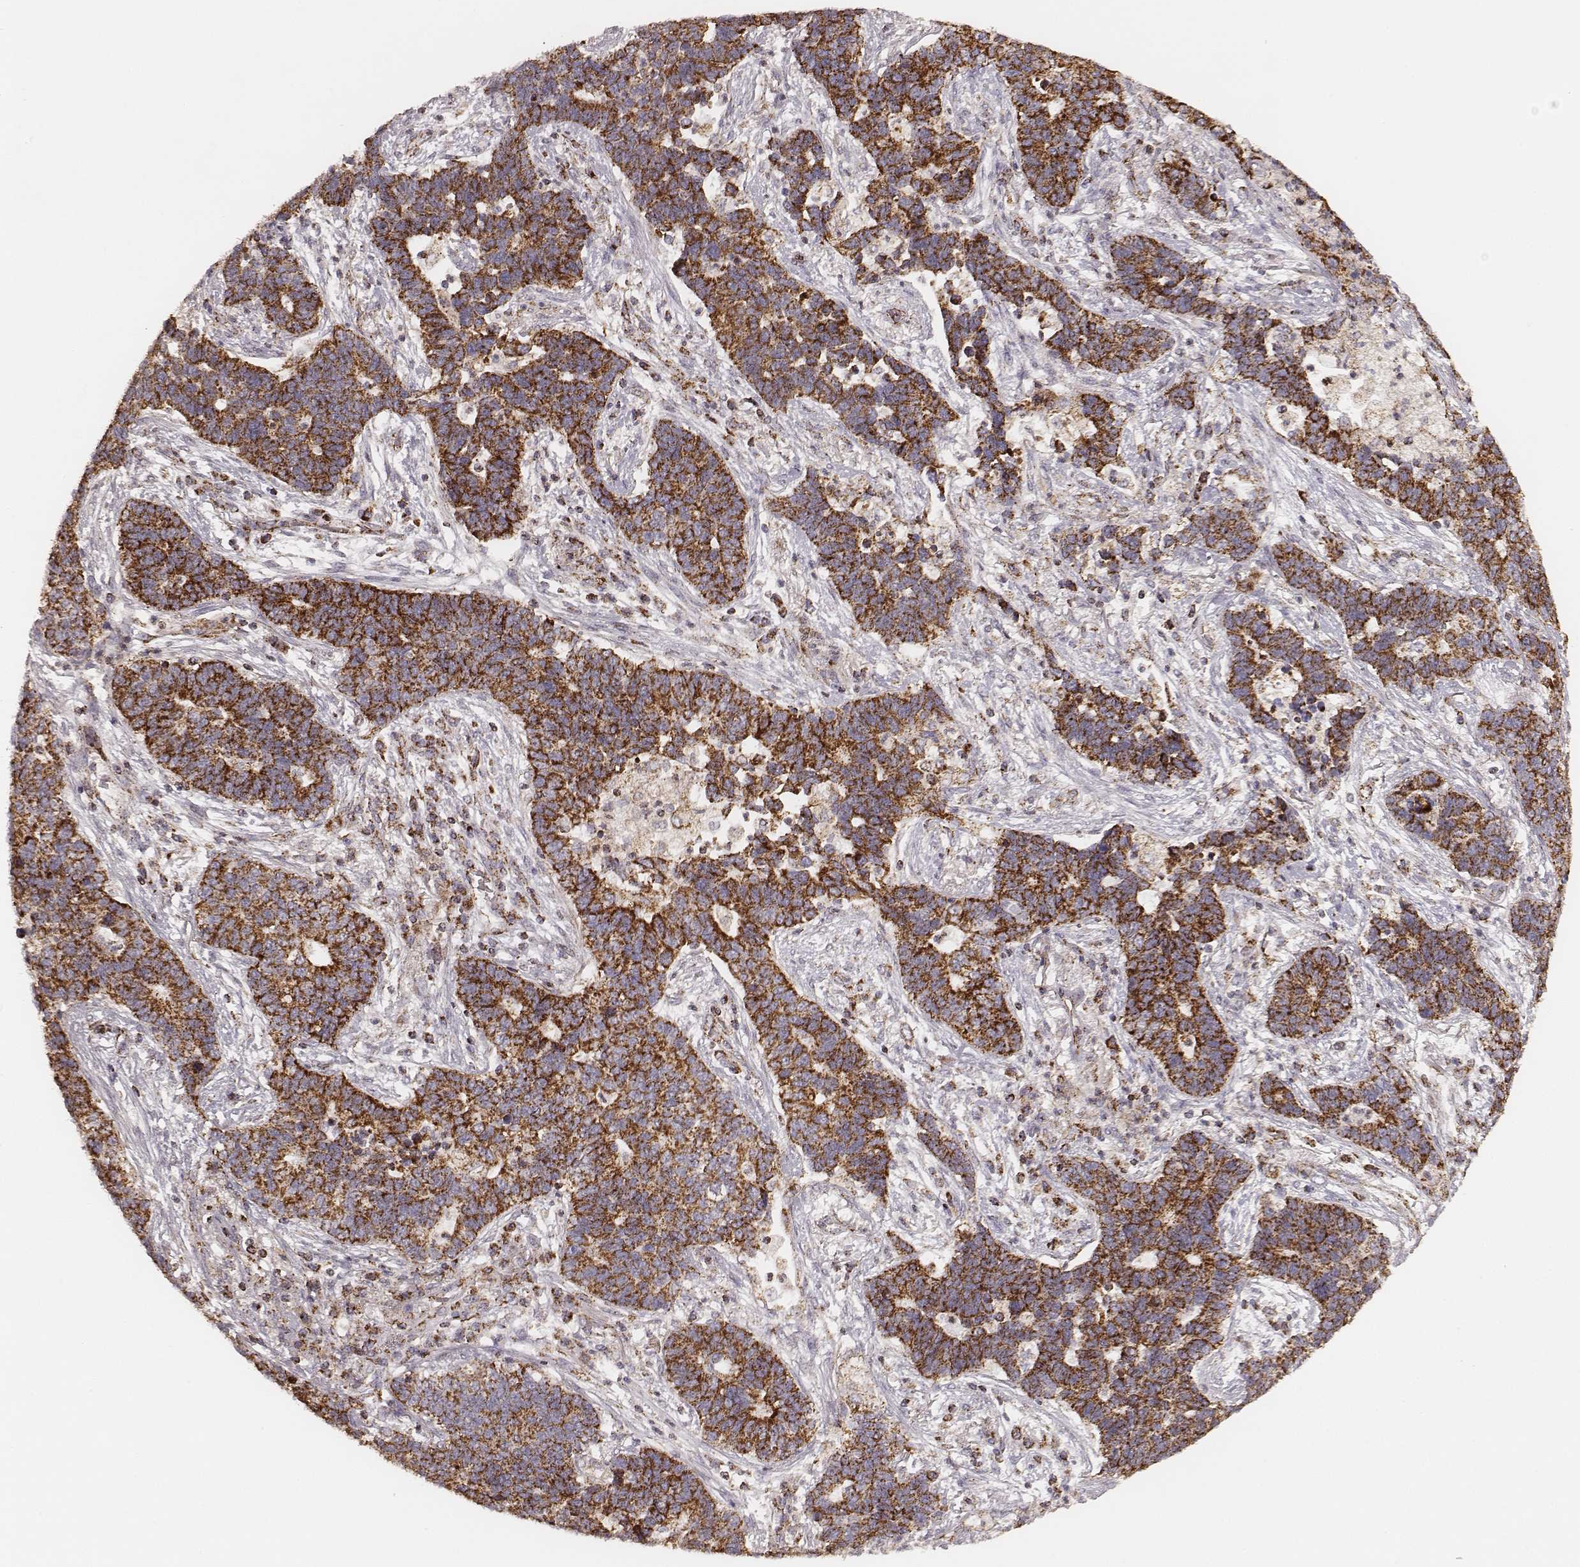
{"staining": {"intensity": "strong", "quantity": ">75%", "location": "cytoplasmic/membranous"}, "tissue": "lung cancer", "cell_type": "Tumor cells", "image_type": "cancer", "snomed": [{"axis": "morphology", "description": "Adenocarcinoma, NOS"}, {"axis": "topography", "description": "Lung"}], "caption": "This is a histology image of immunohistochemistry (IHC) staining of lung adenocarcinoma, which shows strong expression in the cytoplasmic/membranous of tumor cells.", "gene": "CS", "patient": {"sex": "female", "age": 57}}